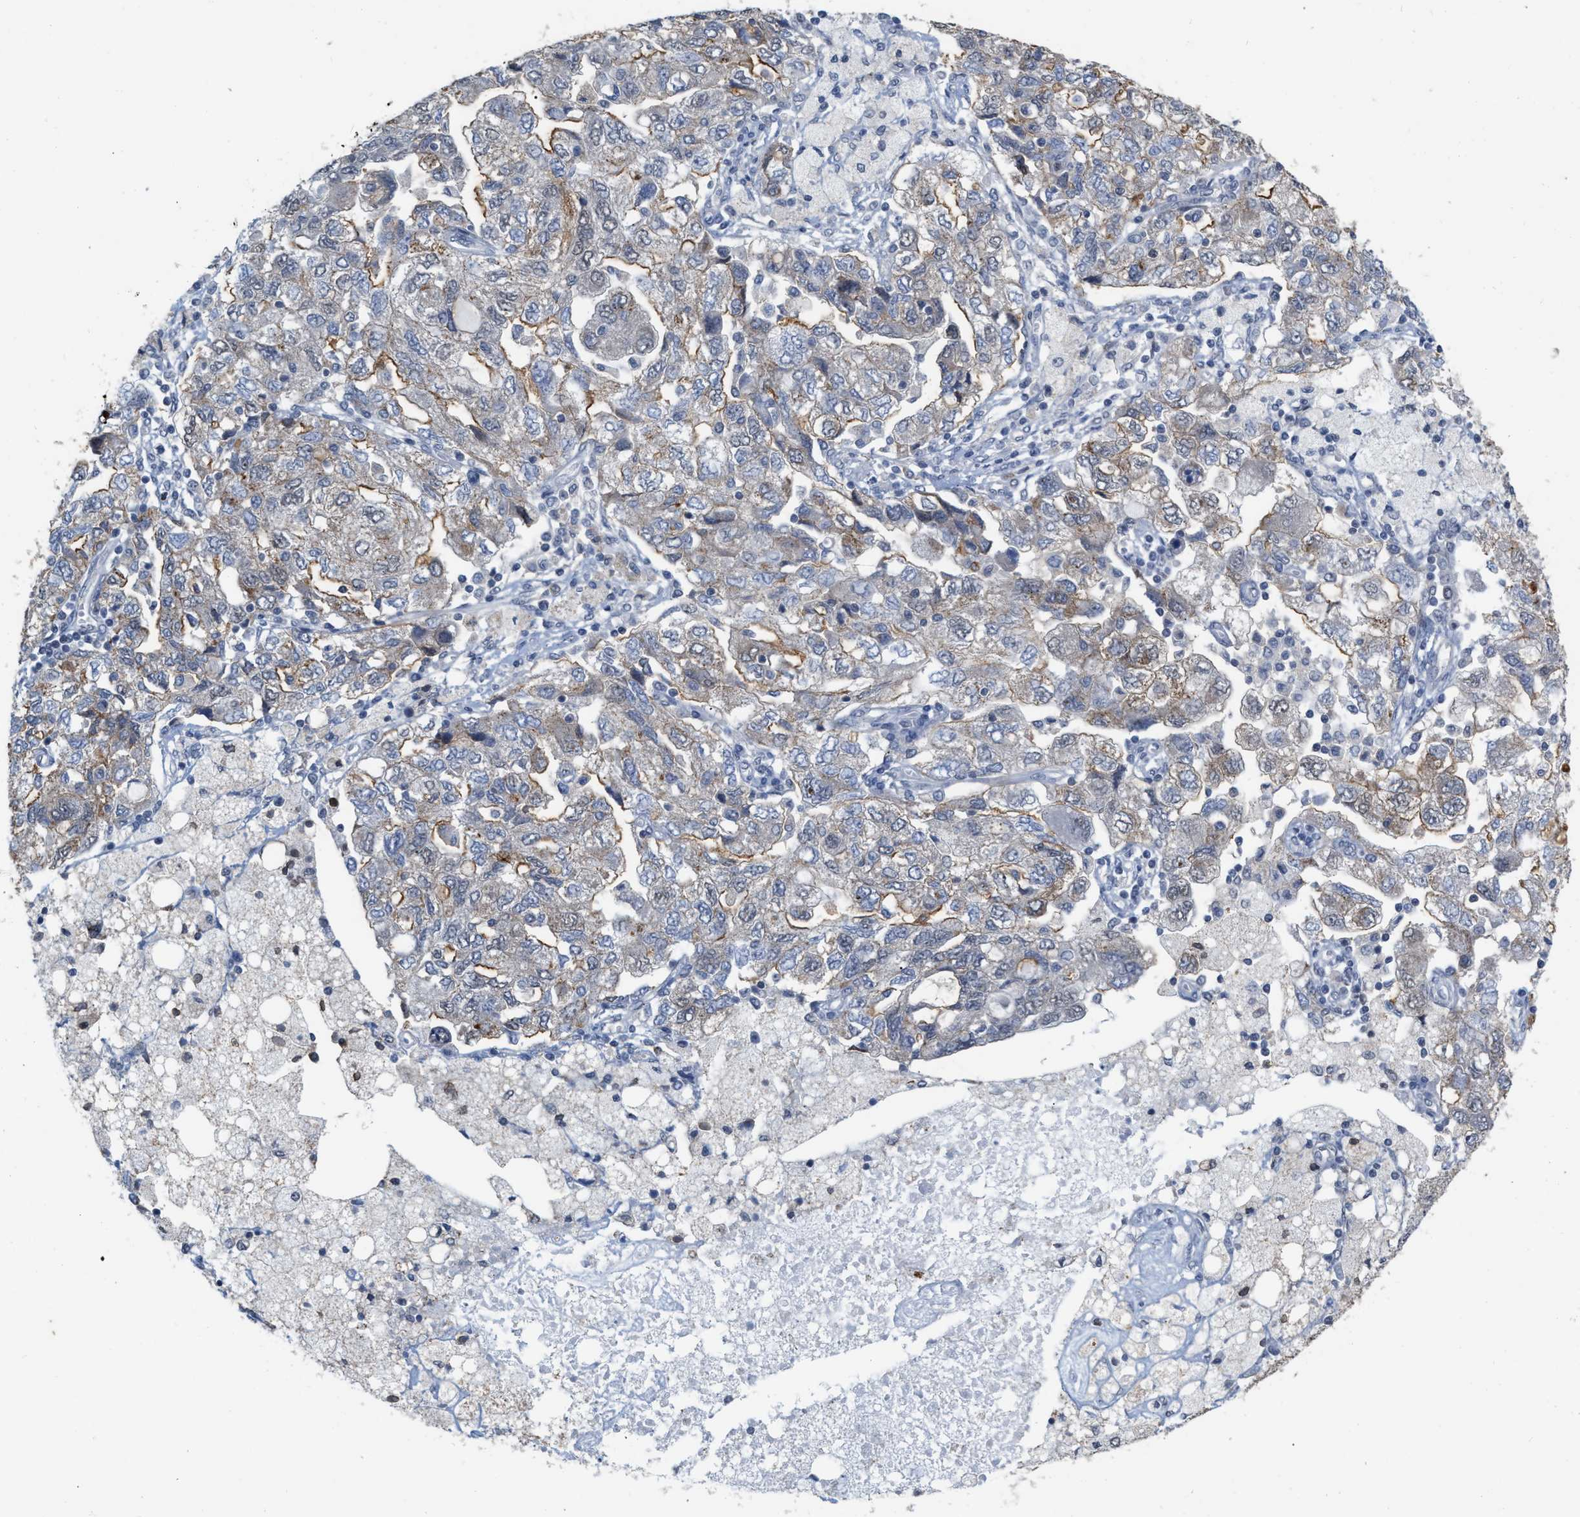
{"staining": {"intensity": "moderate", "quantity": "<25%", "location": "cytoplasmic/membranous"}, "tissue": "ovarian cancer", "cell_type": "Tumor cells", "image_type": "cancer", "snomed": [{"axis": "morphology", "description": "Carcinoma, NOS"}, {"axis": "morphology", "description": "Cystadenocarcinoma, serous, NOS"}, {"axis": "topography", "description": "Ovary"}], "caption": "Protein staining demonstrates moderate cytoplasmic/membranous positivity in about <25% of tumor cells in ovarian carcinoma.", "gene": "BAIAP2L1", "patient": {"sex": "female", "age": 69}}